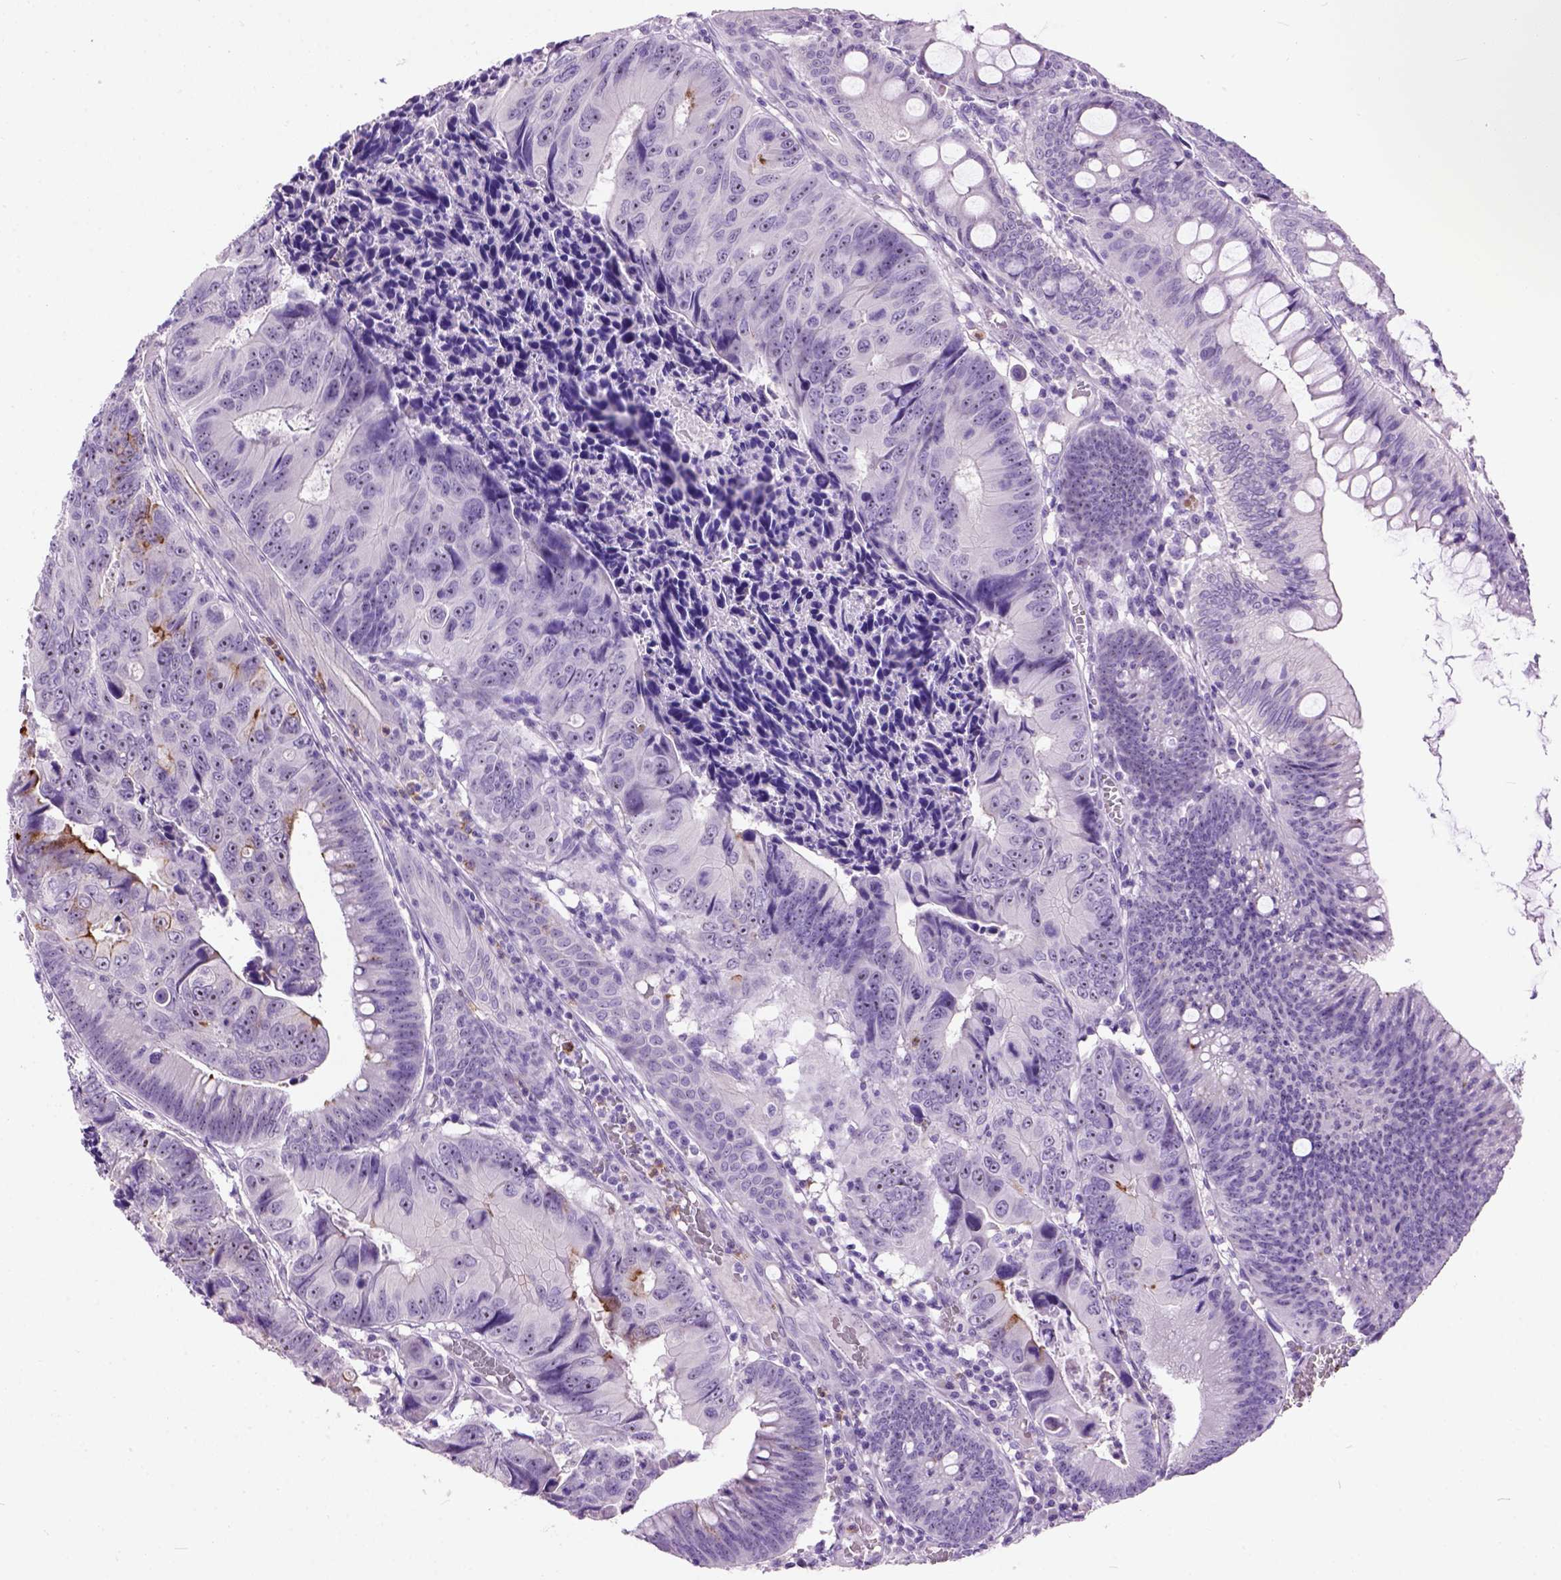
{"staining": {"intensity": "moderate", "quantity": "<25%", "location": "cytoplasmic/membranous"}, "tissue": "colorectal cancer", "cell_type": "Tumor cells", "image_type": "cancer", "snomed": [{"axis": "morphology", "description": "Adenocarcinoma, NOS"}, {"axis": "topography", "description": "Colon"}], "caption": "Immunohistochemical staining of colorectal adenocarcinoma displays low levels of moderate cytoplasmic/membranous protein staining in about <25% of tumor cells.", "gene": "MAPT", "patient": {"sex": "female", "age": 87}}